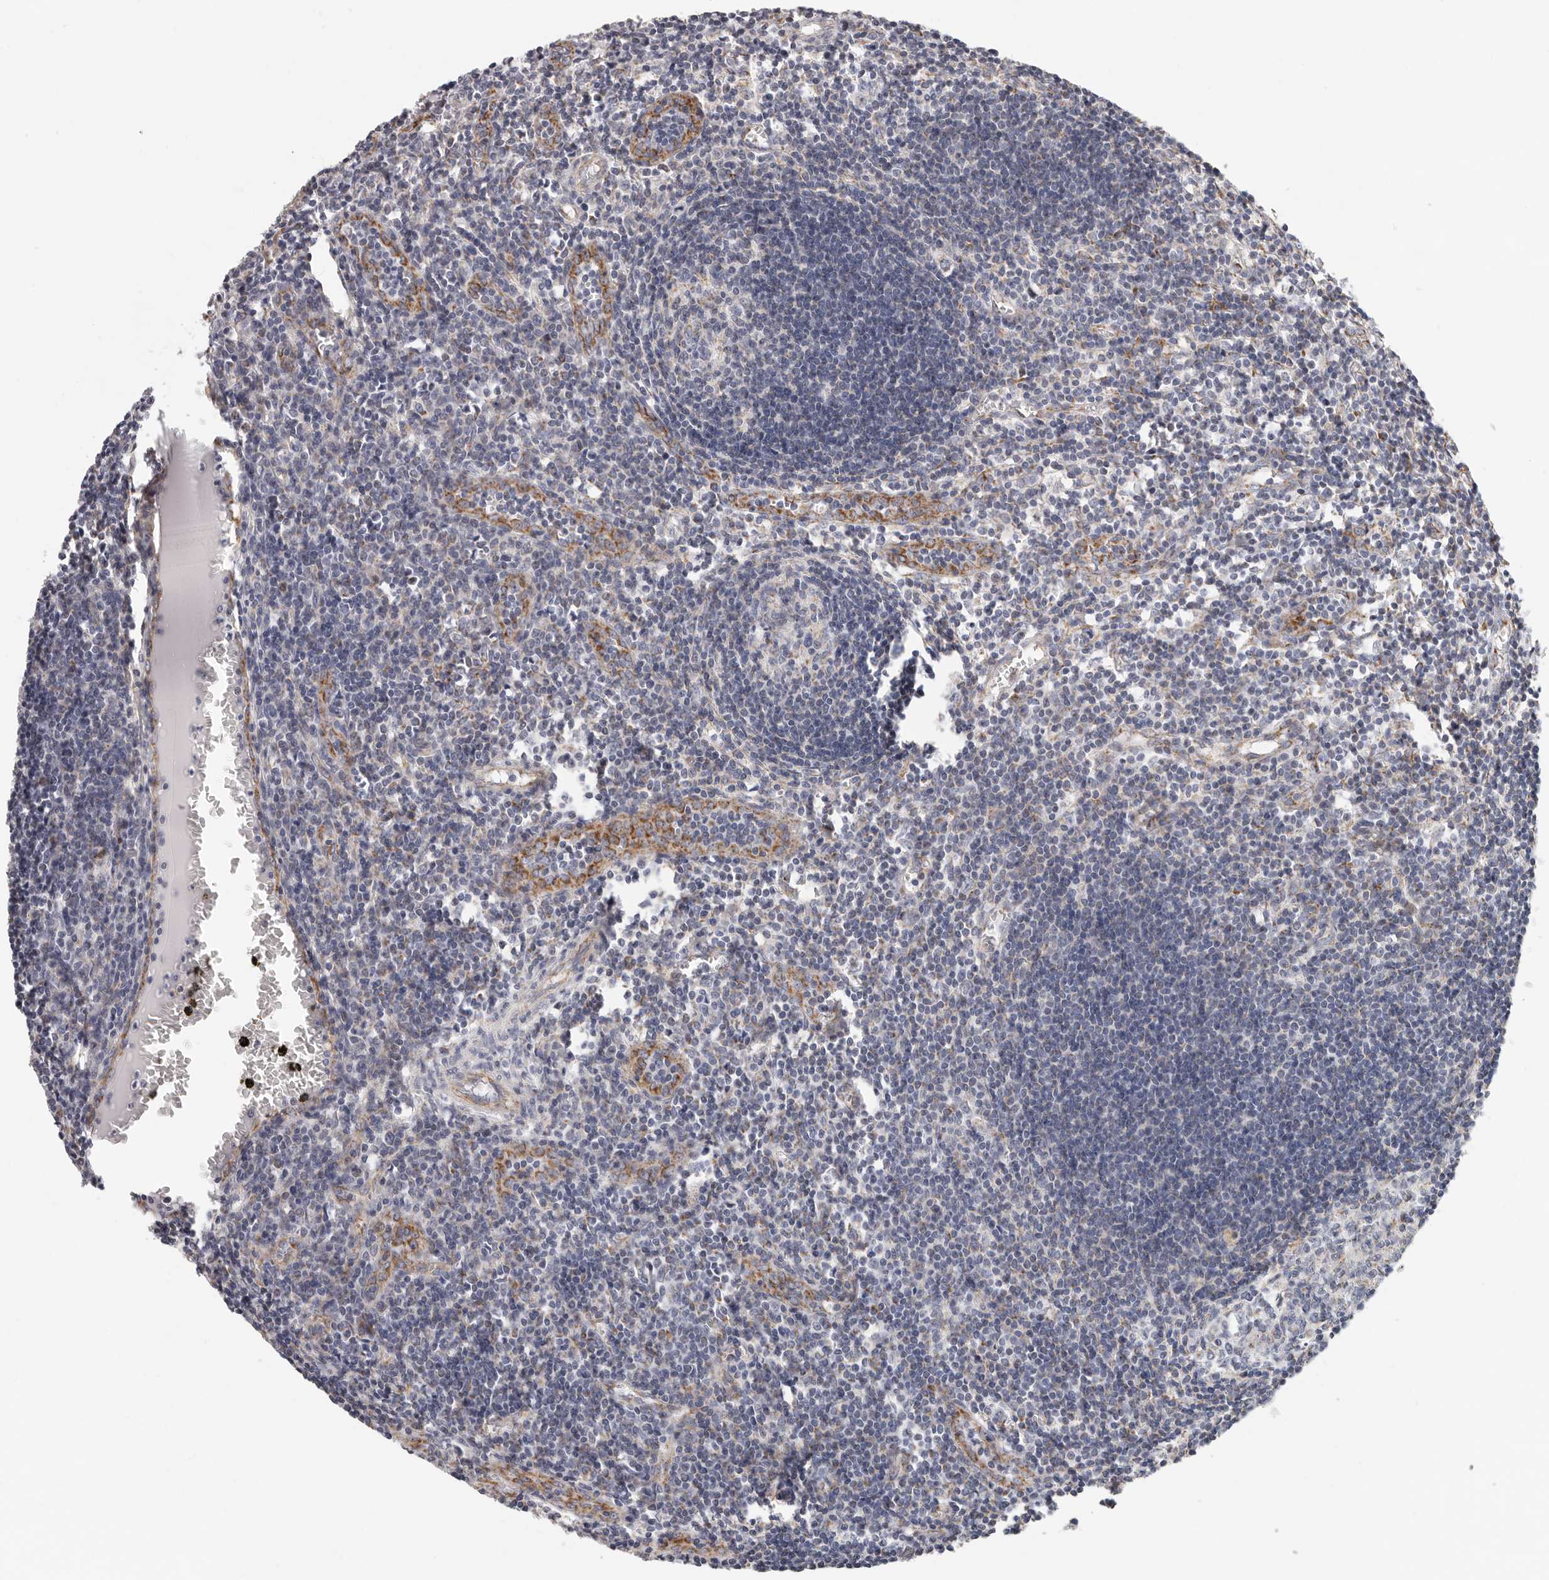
{"staining": {"intensity": "negative", "quantity": "none", "location": "none"}, "tissue": "lymph node", "cell_type": "Germinal center cells", "image_type": "normal", "snomed": [{"axis": "morphology", "description": "Normal tissue, NOS"}, {"axis": "morphology", "description": "Malignant melanoma, Metastatic site"}, {"axis": "topography", "description": "Lymph node"}], "caption": "A micrograph of lymph node stained for a protein exhibits no brown staining in germinal center cells. The staining is performed using DAB brown chromogen with nuclei counter-stained in using hematoxylin.", "gene": "AFDN", "patient": {"sex": "male", "age": 41}}